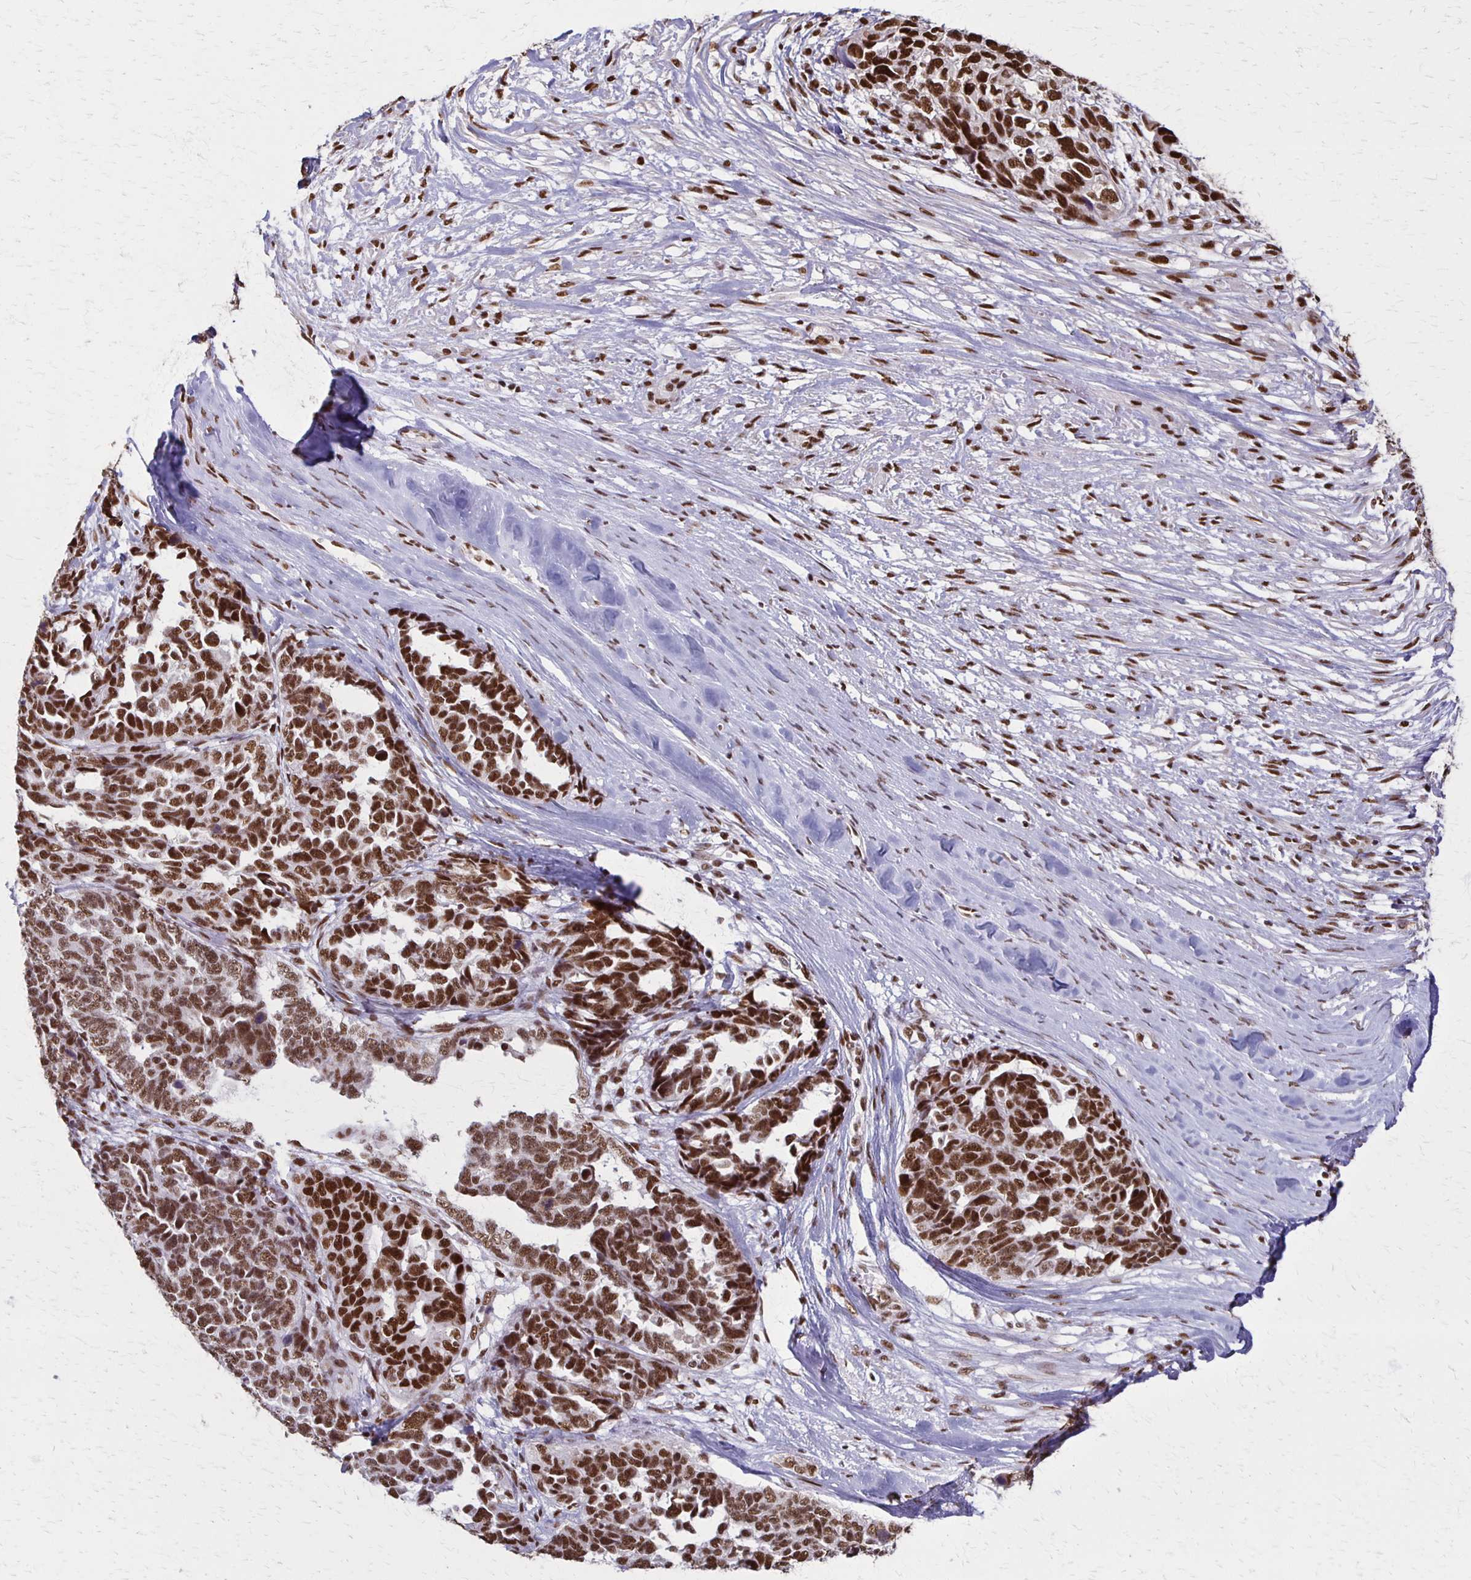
{"staining": {"intensity": "strong", "quantity": ">75%", "location": "nuclear"}, "tissue": "ovarian cancer", "cell_type": "Tumor cells", "image_type": "cancer", "snomed": [{"axis": "morphology", "description": "Cystadenocarcinoma, serous, NOS"}, {"axis": "topography", "description": "Ovary"}], "caption": "Immunohistochemistry (IHC) histopathology image of ovarian serous cystadenocarcinoma stained for a protein (brown), which reveals high levels of strong nuclear expression in about >75% of tumor cells.", "gene": "XRCC6", "patient": {"sex": "female", "age": 69}}